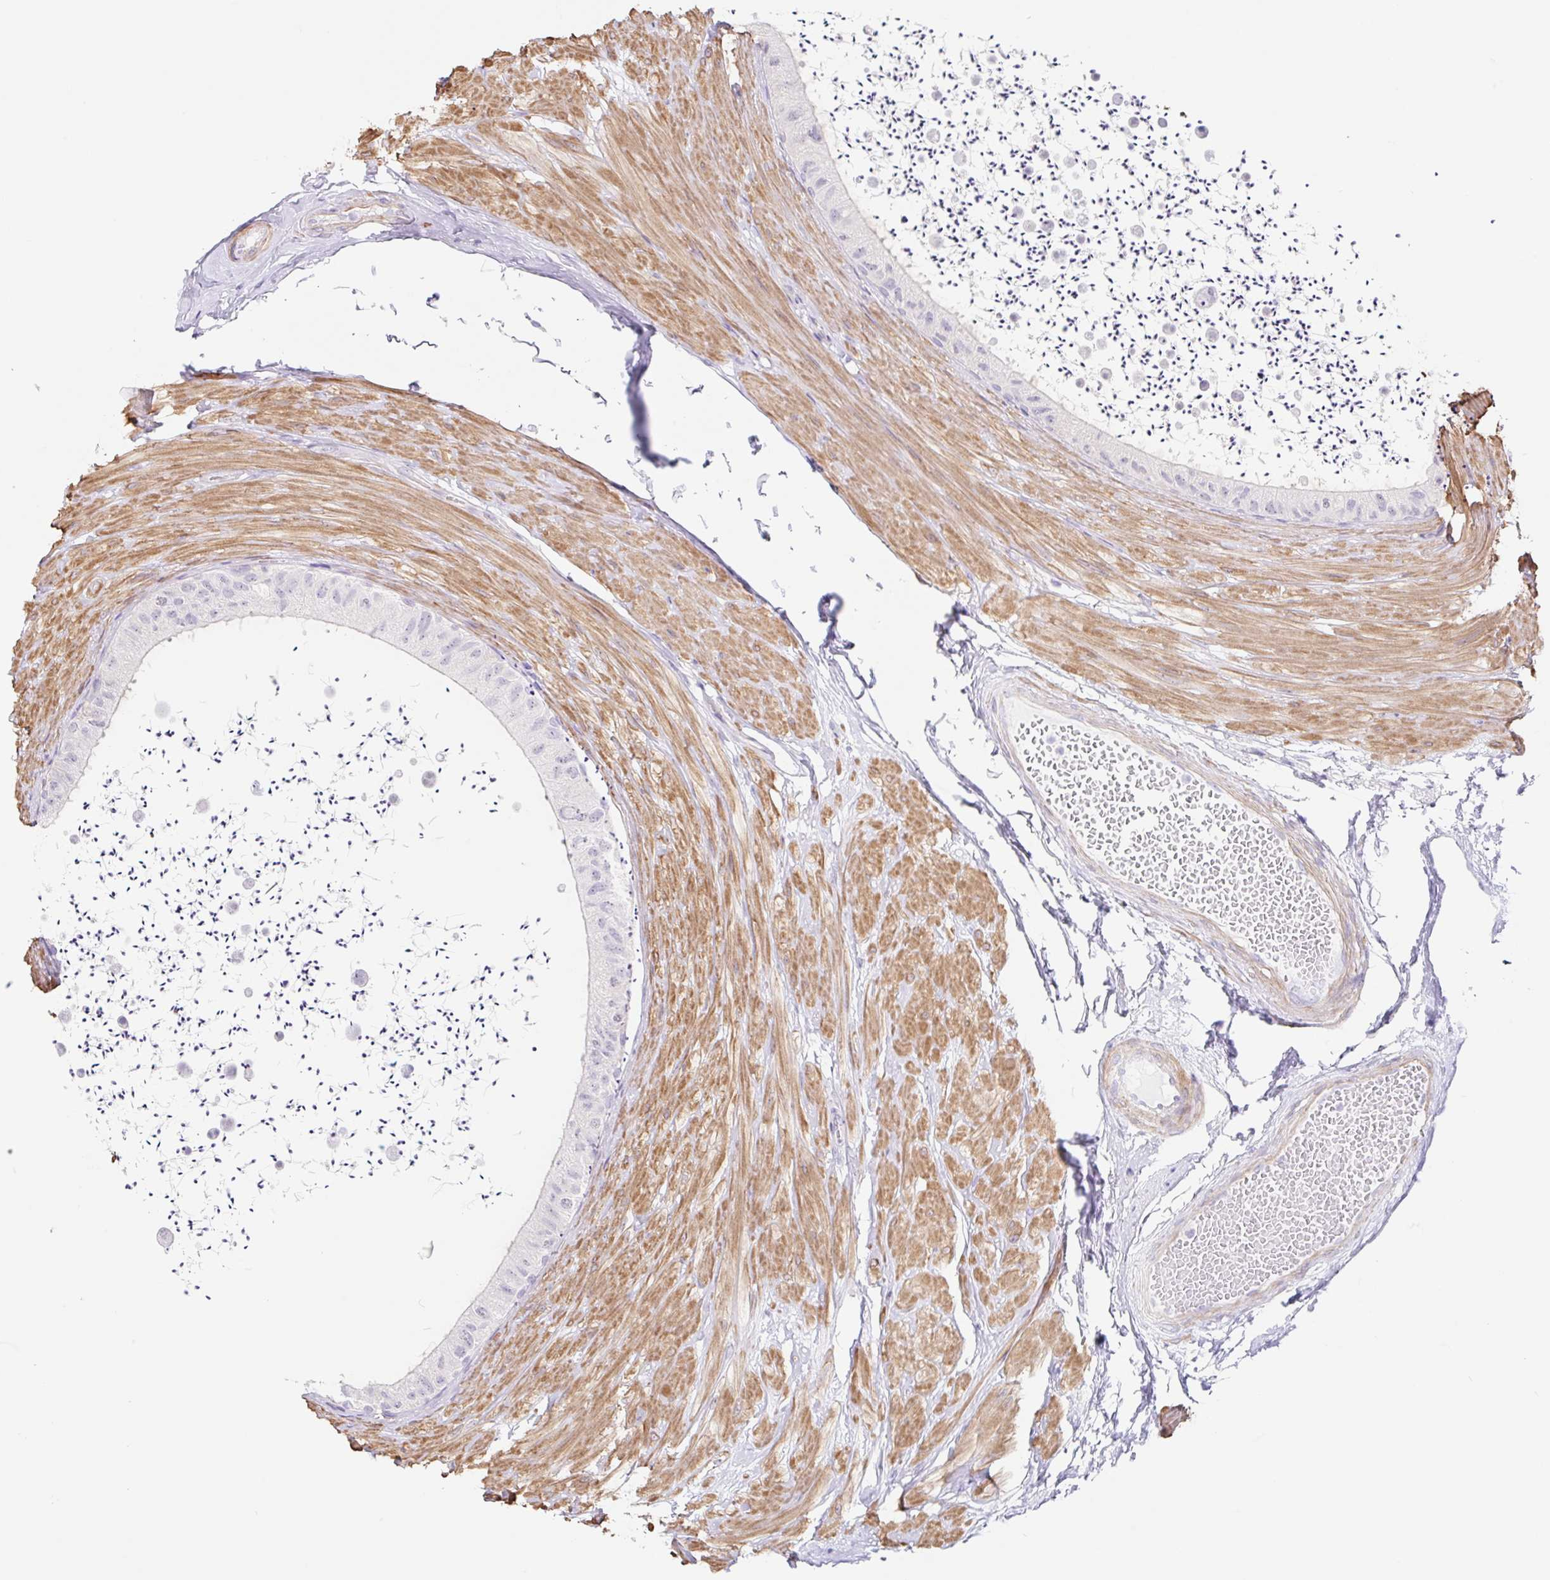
{"staining": {"intensity": "negative", "quantity": "none", "location": "none"}, "tissue": "epididymis", "cell_type": "Glandular cells", "image_type": "normal", "snomed": [{"axis": "morphology", "description": "Normal tissue, NOS"}, {"axis": "topography", "description": "Epididymis"}, {"axis": "topography", "description": "Peripheral nerve tissue"}], "caption": "IHC of unremarkable epididymis demonstrates no positivity in glandular cells.", "gene": "DCAF17", "patient": {"sex": "male", "age": 32}}